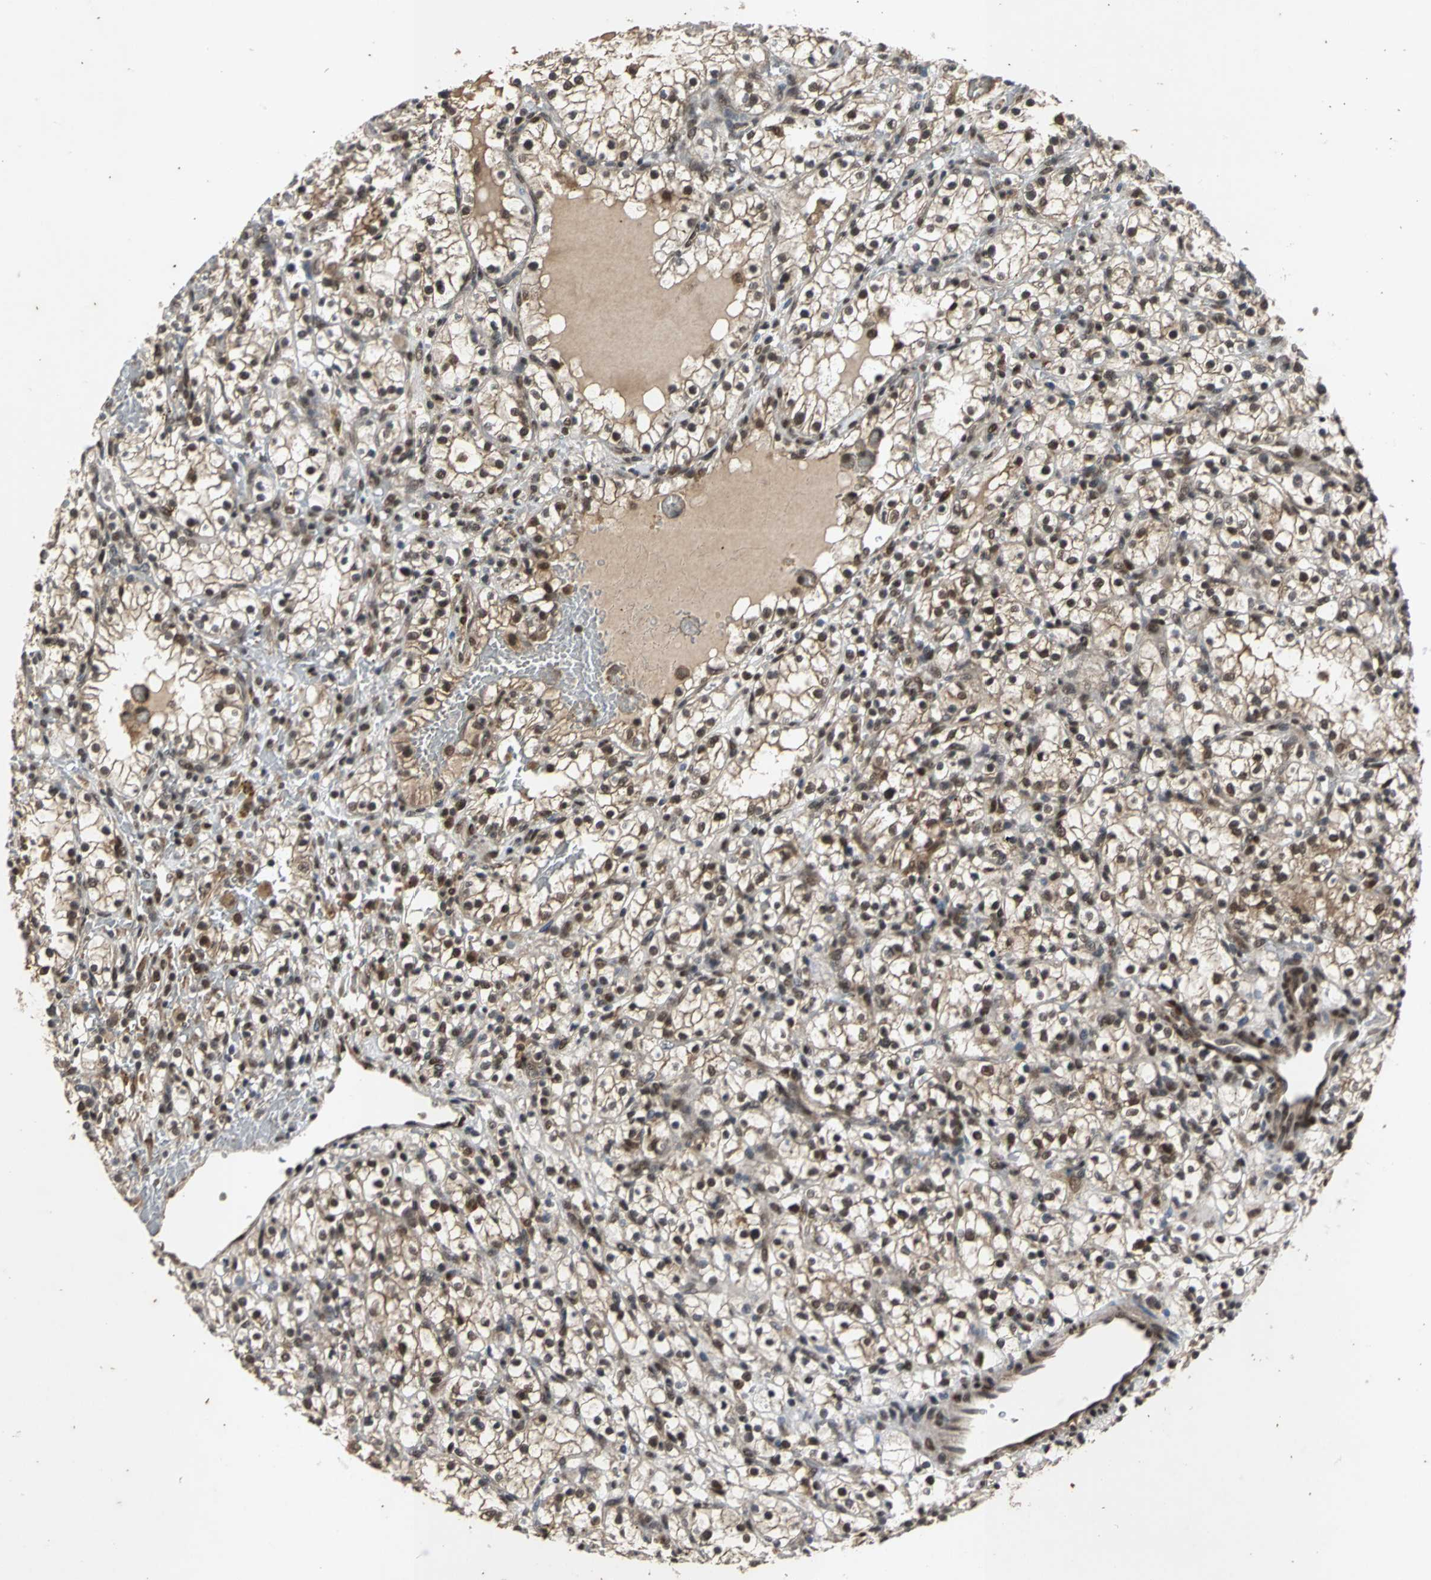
{"staining": {"intensity": "moderate", "quantity": "25%-75%", "location": "nuclear"}, "tissue": "renal cancer", "cell_type": "Tumor cells", "image_type": "cancer", "snomed": [{"axis": "morphology", "description": "Normal tissue, NOS"}, {"axis": "morphology", "description": "Adenocarcinoma, NOS"}, {"axis": "topography", "description": "Kidney"}], "caption": "Immunohistochemical staining of human renal adenocarcinoma displays medium levels of moderate nuclear staining in about 25%-75% of tumor cells.", "gene": "NOTCH3", "patient": {"sex": "female", "age": 55}}